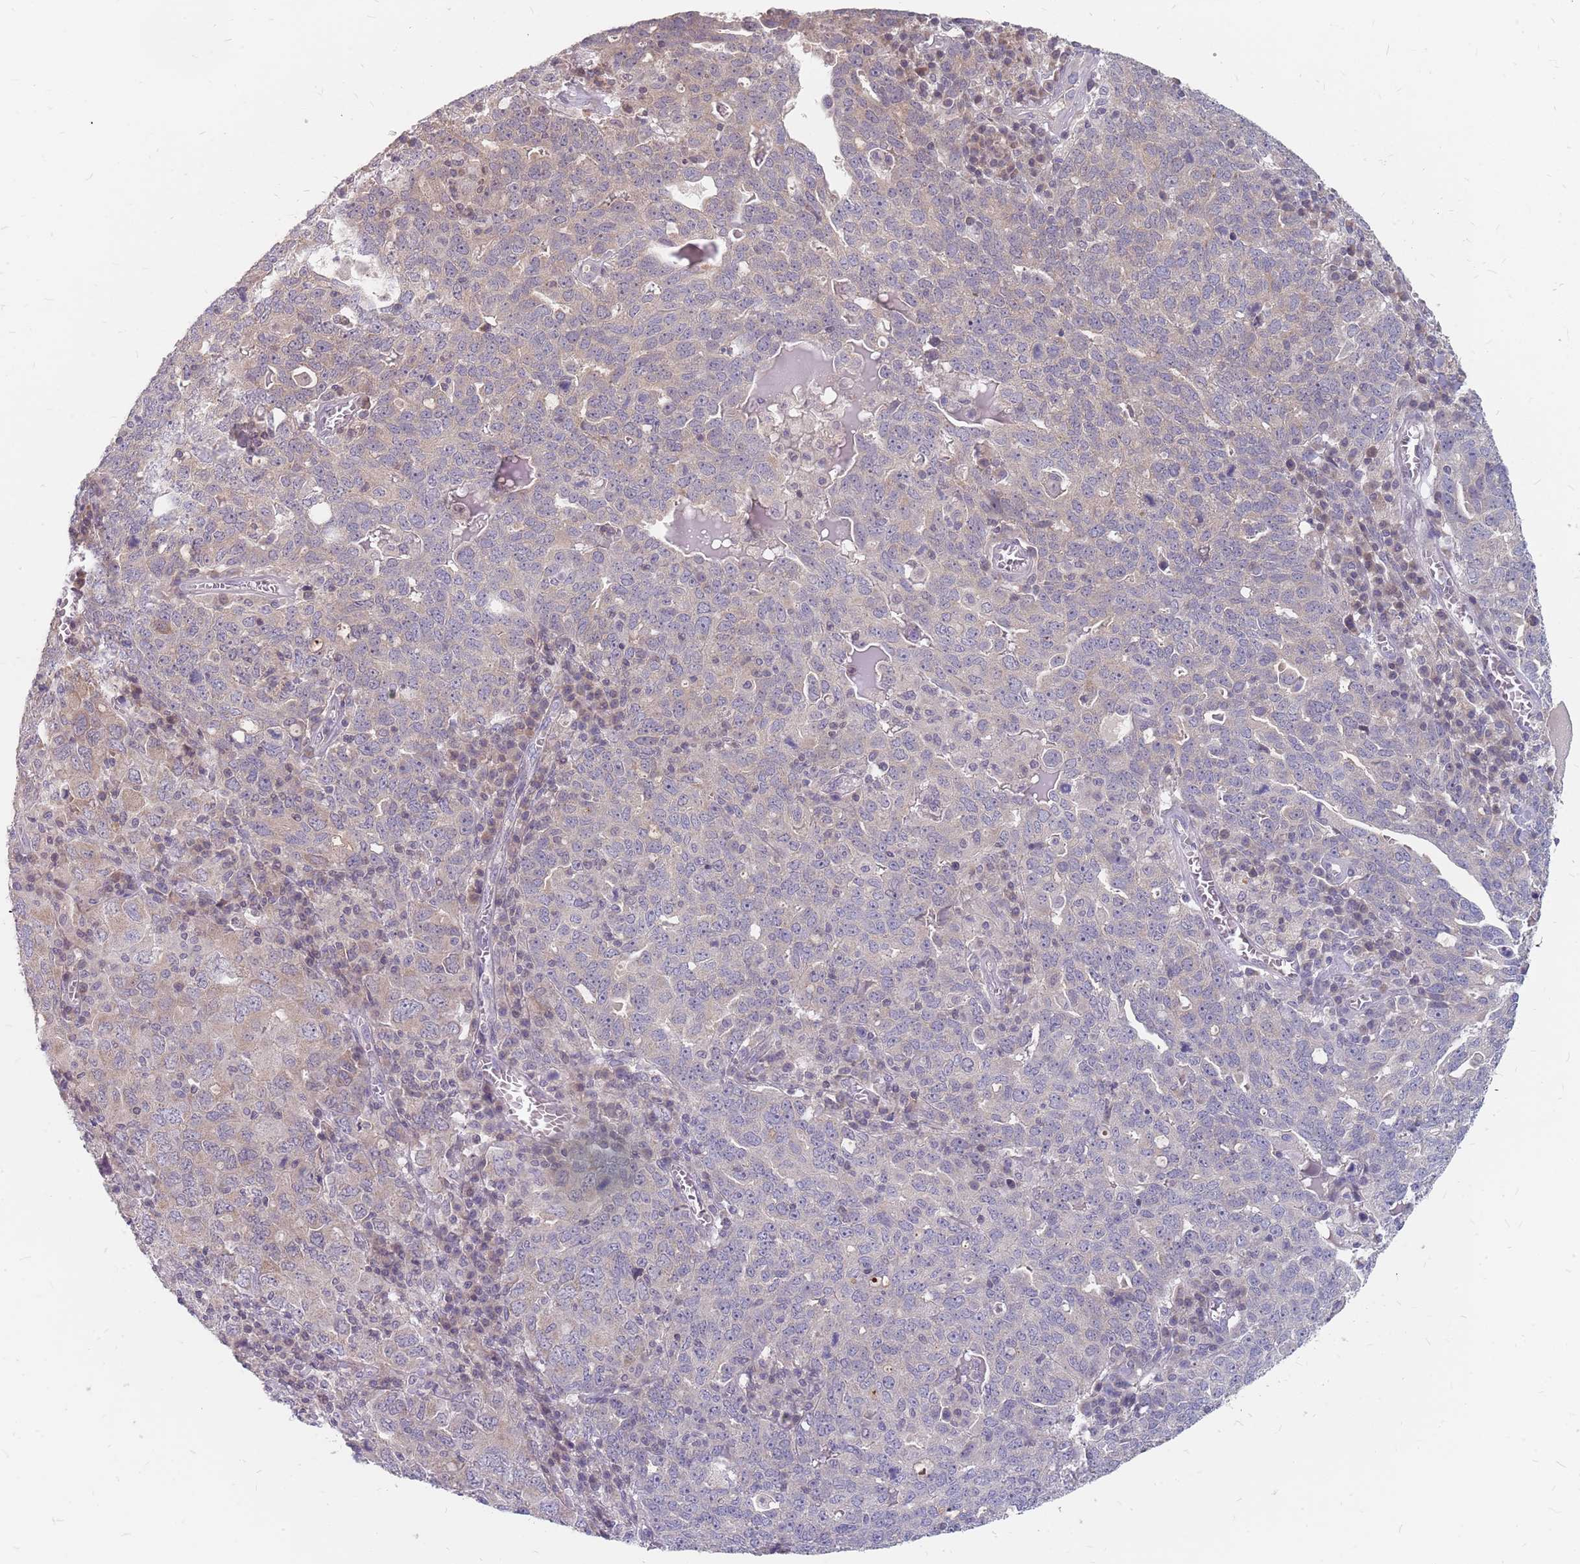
{"staining": {"intensity": "weak", "quantity": "<25%", "location": "cytoplasmic/membranous"}, "tissue": "ovarian cancer", "cell_type": "Tumor cells", "image_type": "cancer", "snomed": [{"axis": "morphology", "description": "Carcinoma, endometroid"}, {"axis": "topography", "description": "Ovary"}], "caption": "Protein analysis of endometroid carcinoma (ovarian) displays no significant staining in tumor cells.", "gene": "CMTR2", "patient": {"sex": "female", "age": 62}}